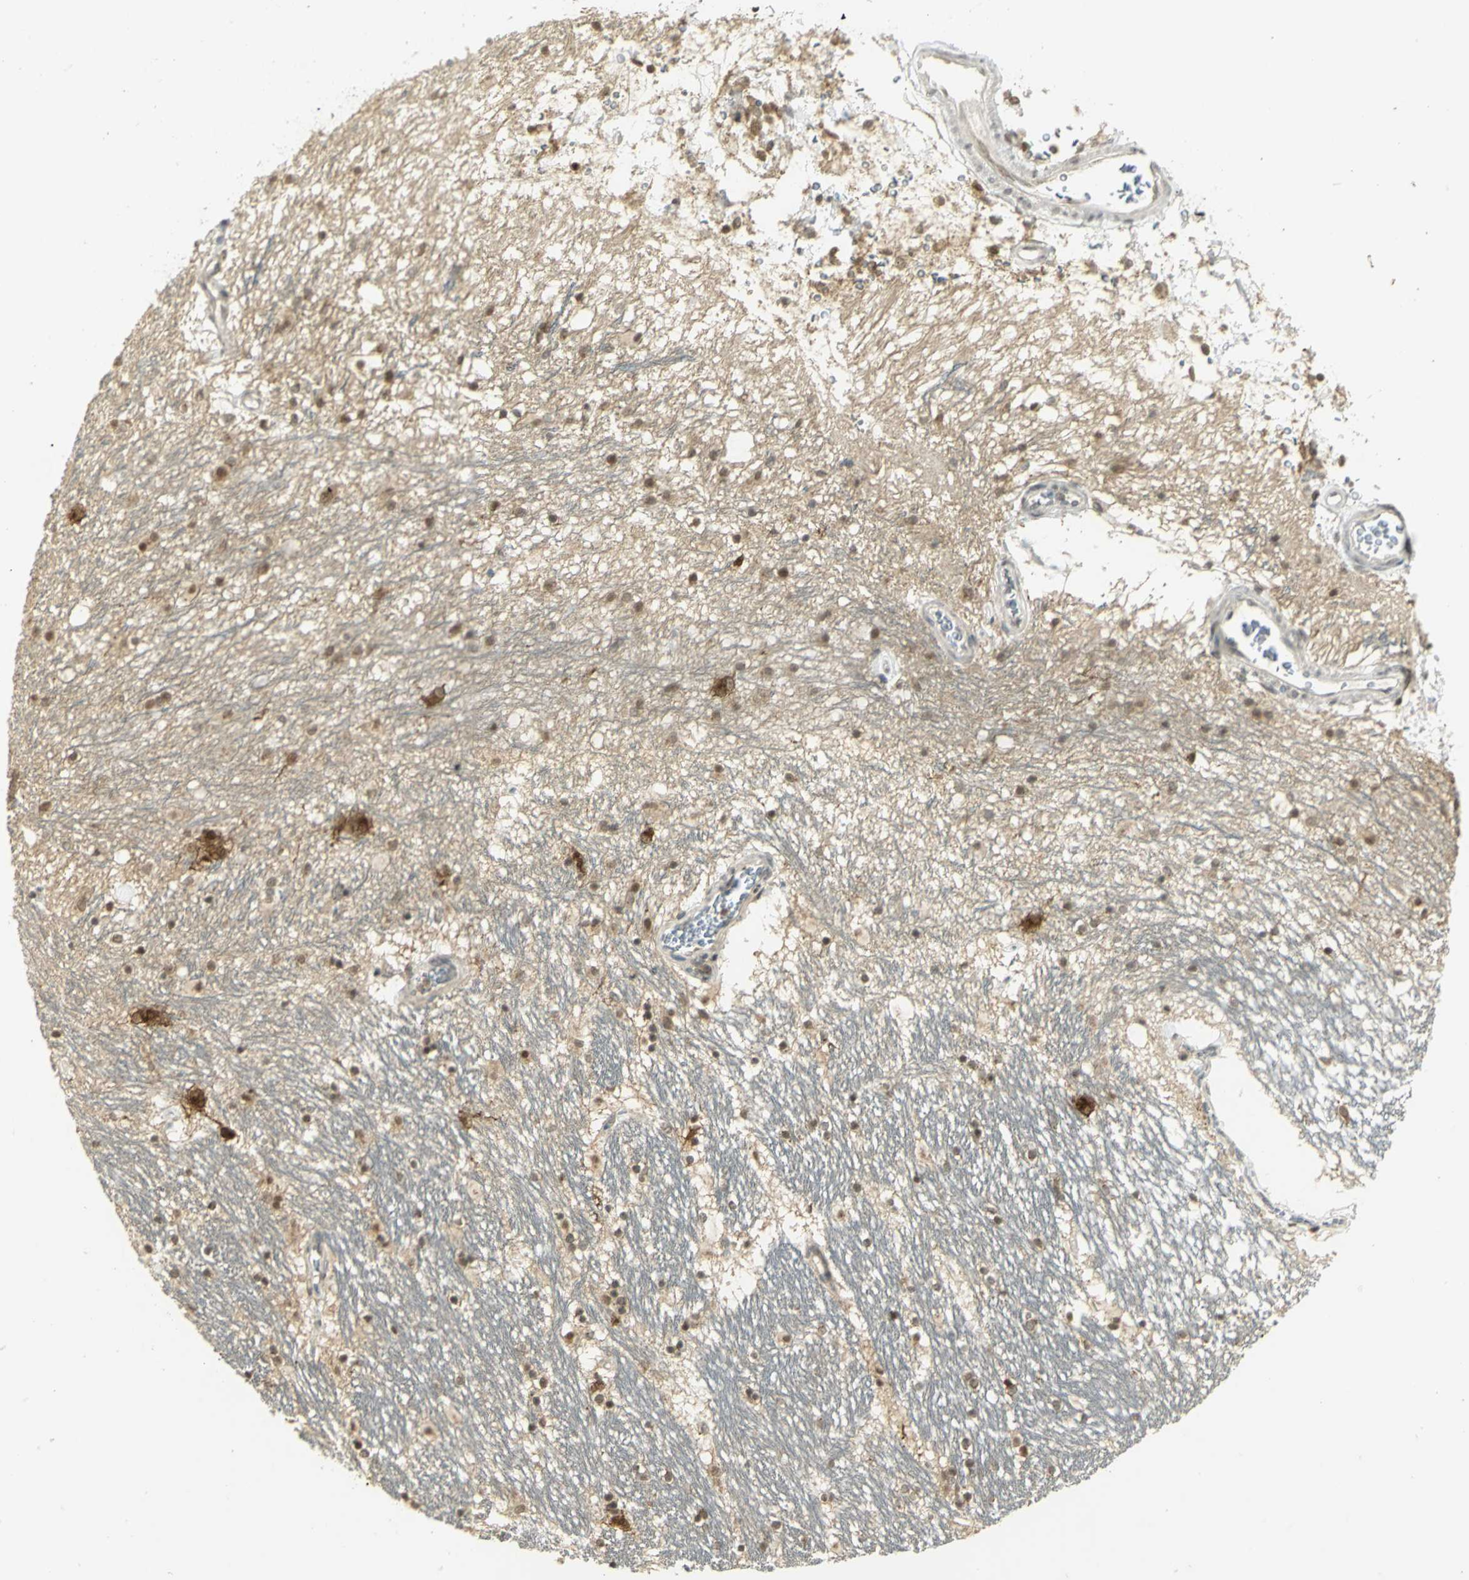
{"staining": {"intensity": "moderate", "quantity": "25%-75%", "location": "nuclear"}, "tissue": "hippocampus", "cell_type": "Glial cells", "image_type": "normal", "snomed": [{"axis": "morphology", "description": "Normal tissue, NOS"}, {"axis": "topography", "description": "Hippocampus"}], "caption": "Brown immunohistochemical staining in benign hippocampus reveals moderate nuclear staining in about 25%-75% of glial cells.", "gene": "CDC34", "patient": {"sex": "male", "age": 45}}